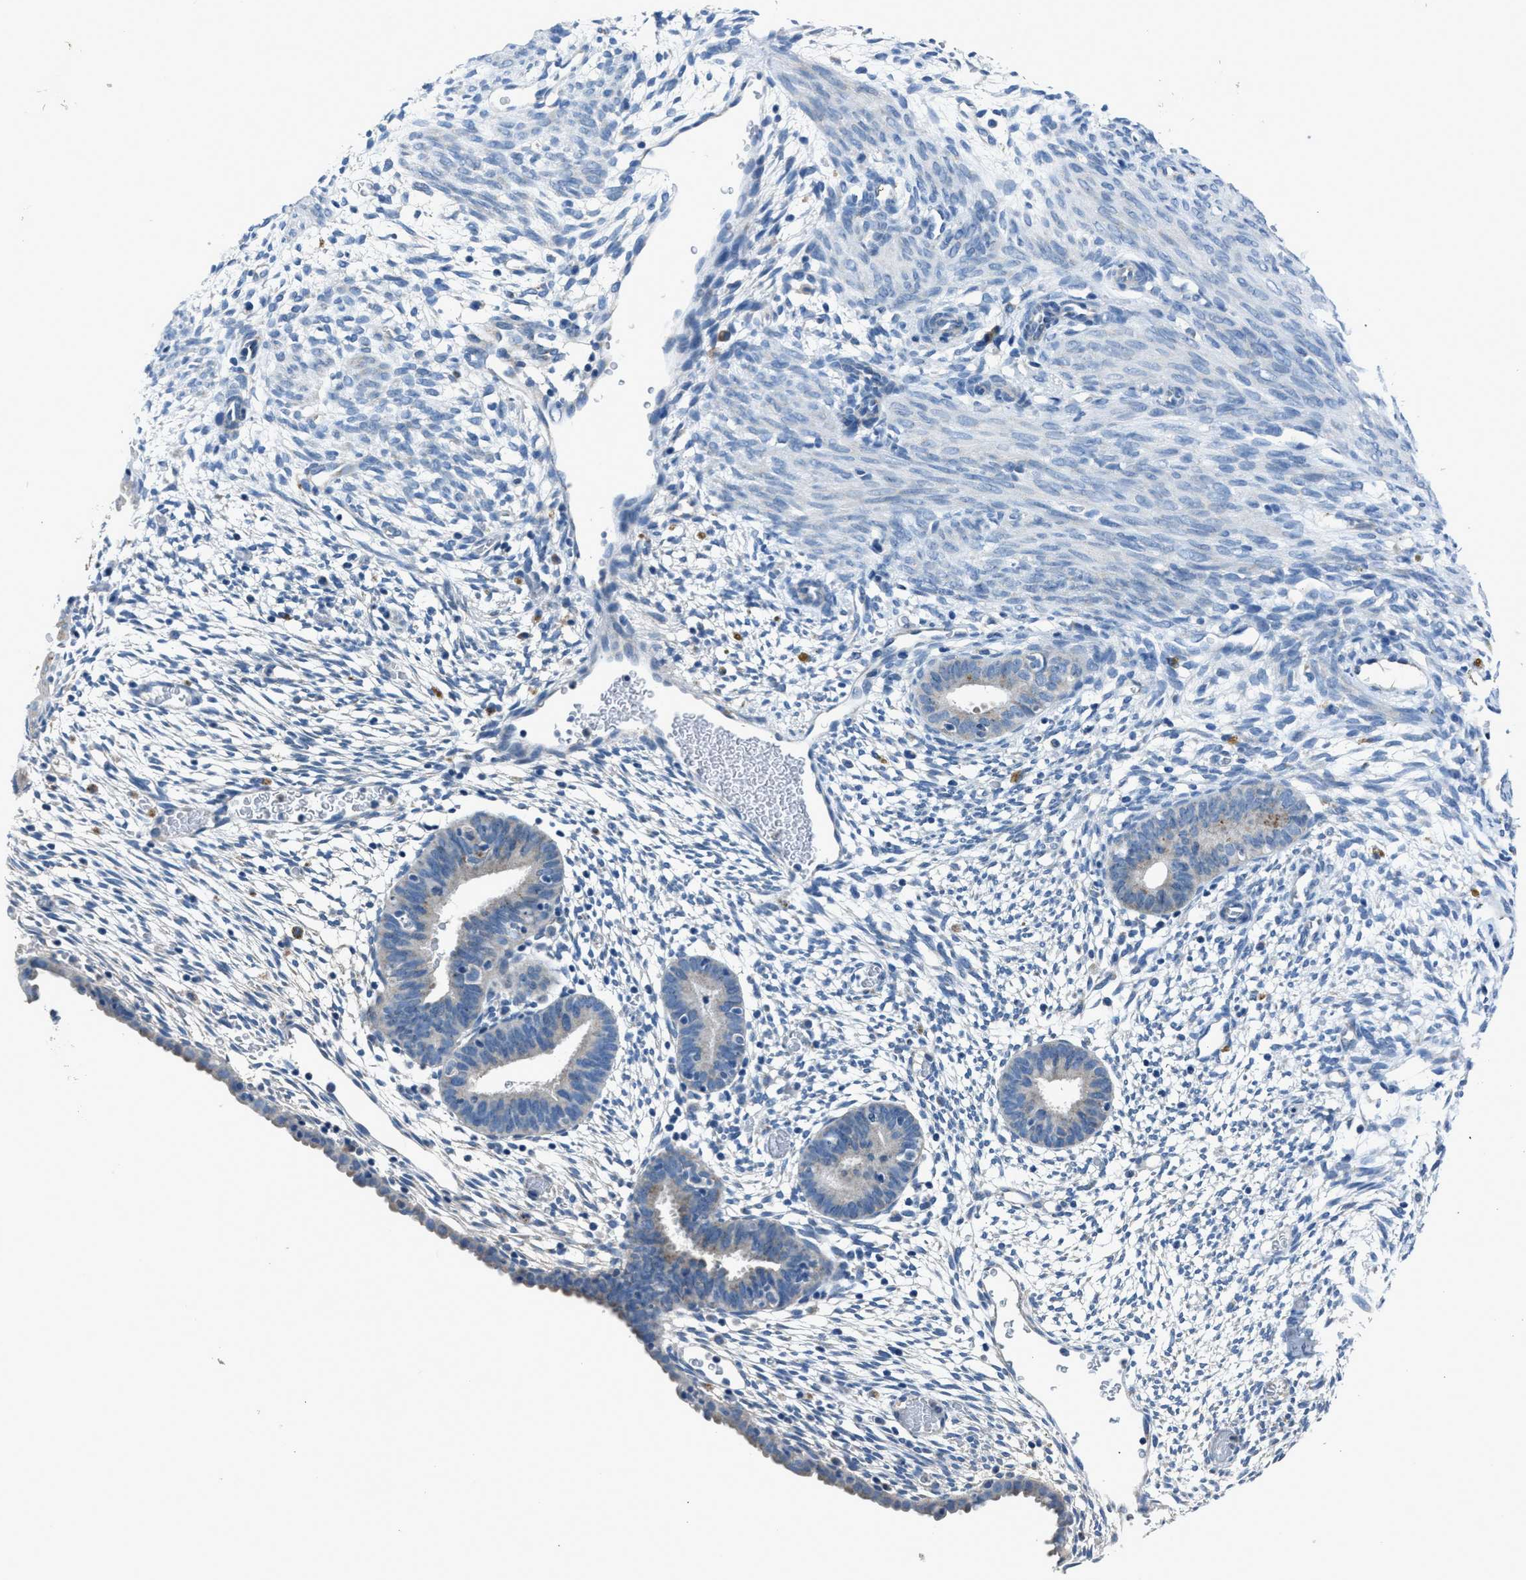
{"staining": {"intensity": "negative", "quantity": "none", "location": "none"}, "tissue": "endometrium", "cell_type": "Cells in endometrial stroma", "image_type": "normal", "snomed": [{"axis": "morphology", "description": "Normal tissue, NOS"}, {"axis": "morphology", "description": "Atrophy, NOS"}, {"axis": "topography", "description": "Uterus"}, {"axis": "topography", "description": "Endometrium"}], "caption": "The IHC image has no significant positivity in cells in endometrial stroma of endometrium.", "gene": "ADAM2", "patient": {"sex": "female", "age": 68}}